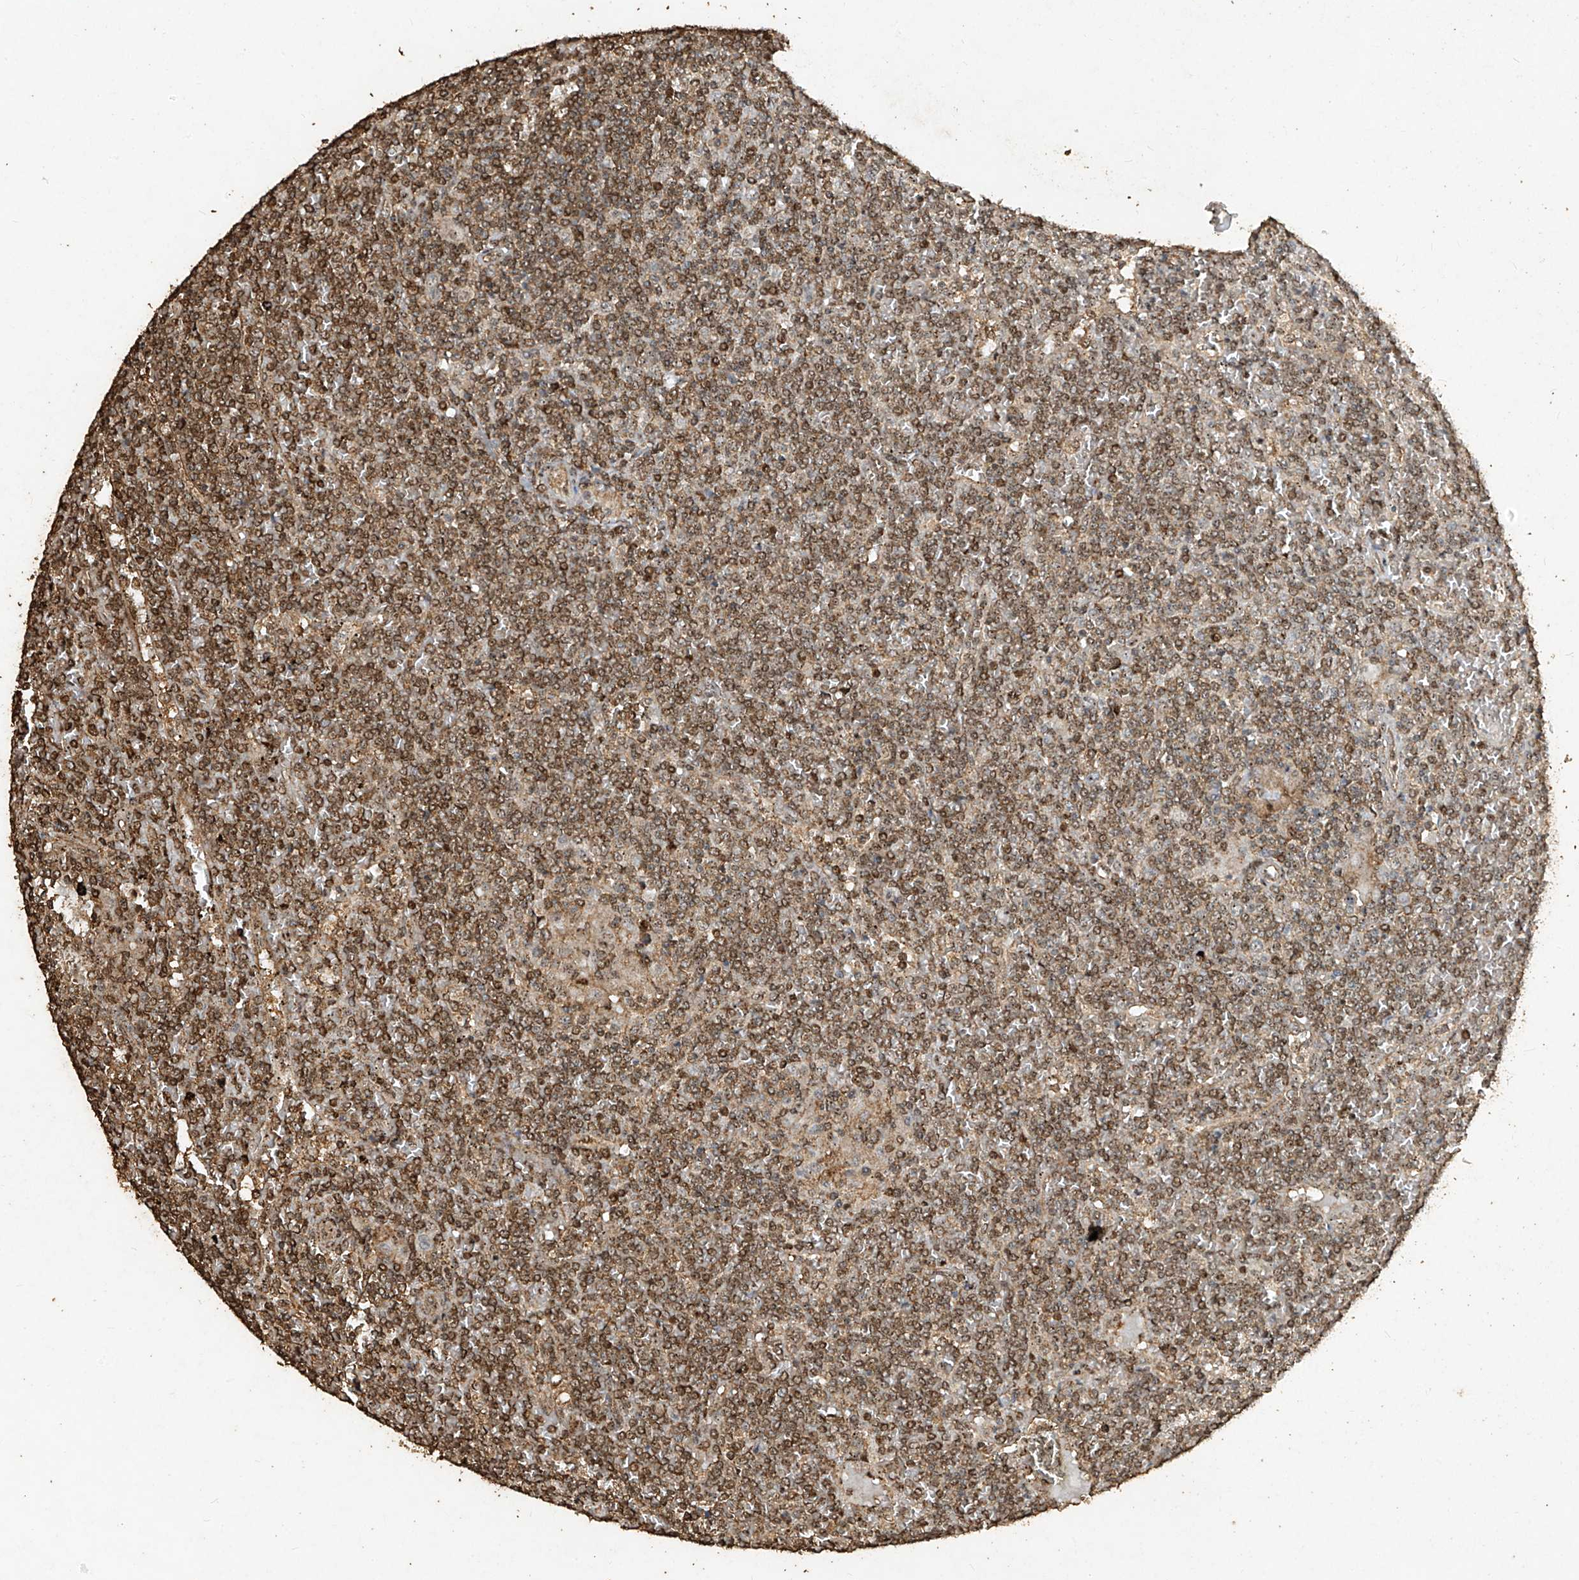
{"staining": {"intensity": "moderate", "quantity": "25%-75%", "location": "cytoplasmic/membranous"}, "tissue": "lymphoma", "cell_type": "Tumor cells", "image_type": "cancer", "snomed": [{"axis": "morphology", "description": "Malignant lymphoma, non-Hodgkin's type, Low grade"}, {"axis": "topography", "description": "Spleen"}], "caption": "DAB (3,3'-diaminobenzidine) immunohistochemical staining of human lymphoma shows moderate cytoplasmic/membranous protein positivity in about 25%-75% of tumor cells.", "gene": "ERBB3", "patient": {"sex": "female", "age": 19}}